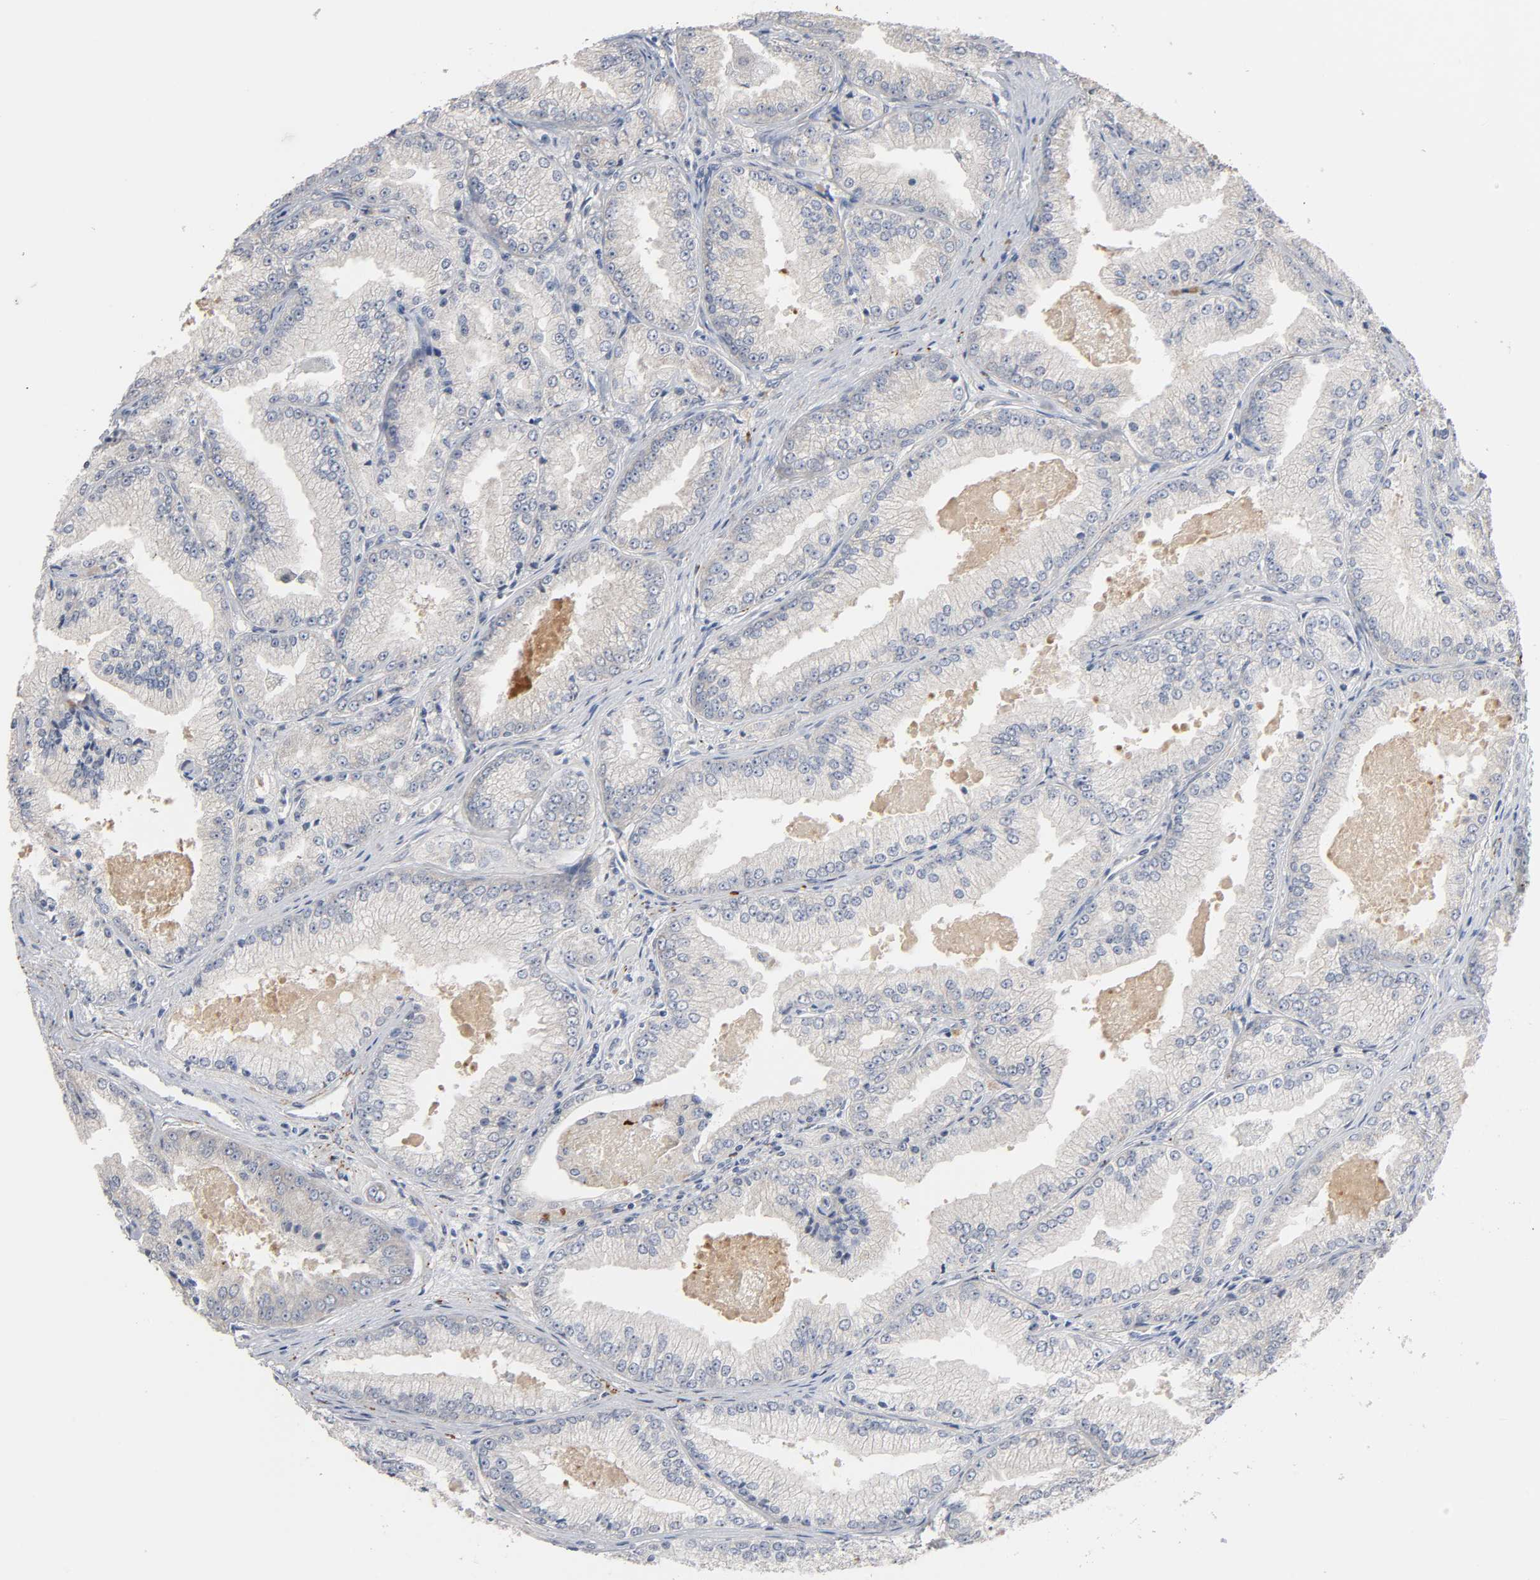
{"staining": {"intensity": "negative", "quantity": "none", "location": "none"}, "tissue": "prostate cancer", "cell_type": "Tumor cells", "image_type": "cancer", "snomed": [{"axis": "morphology", "description": "Adenocarcinoma, High grade"}, {"axis": "topography", "description": "Prostate"}], "caption": "High power microscopy histopathology image of an IHC photomicrograph of adenocarcinoma (high-grade) (prostate), revealing no significant expression in tumor cells. Nuclei are stained in blue.", "gene": "HDLBP", "patient": {"sex": "male", "age": 61}}